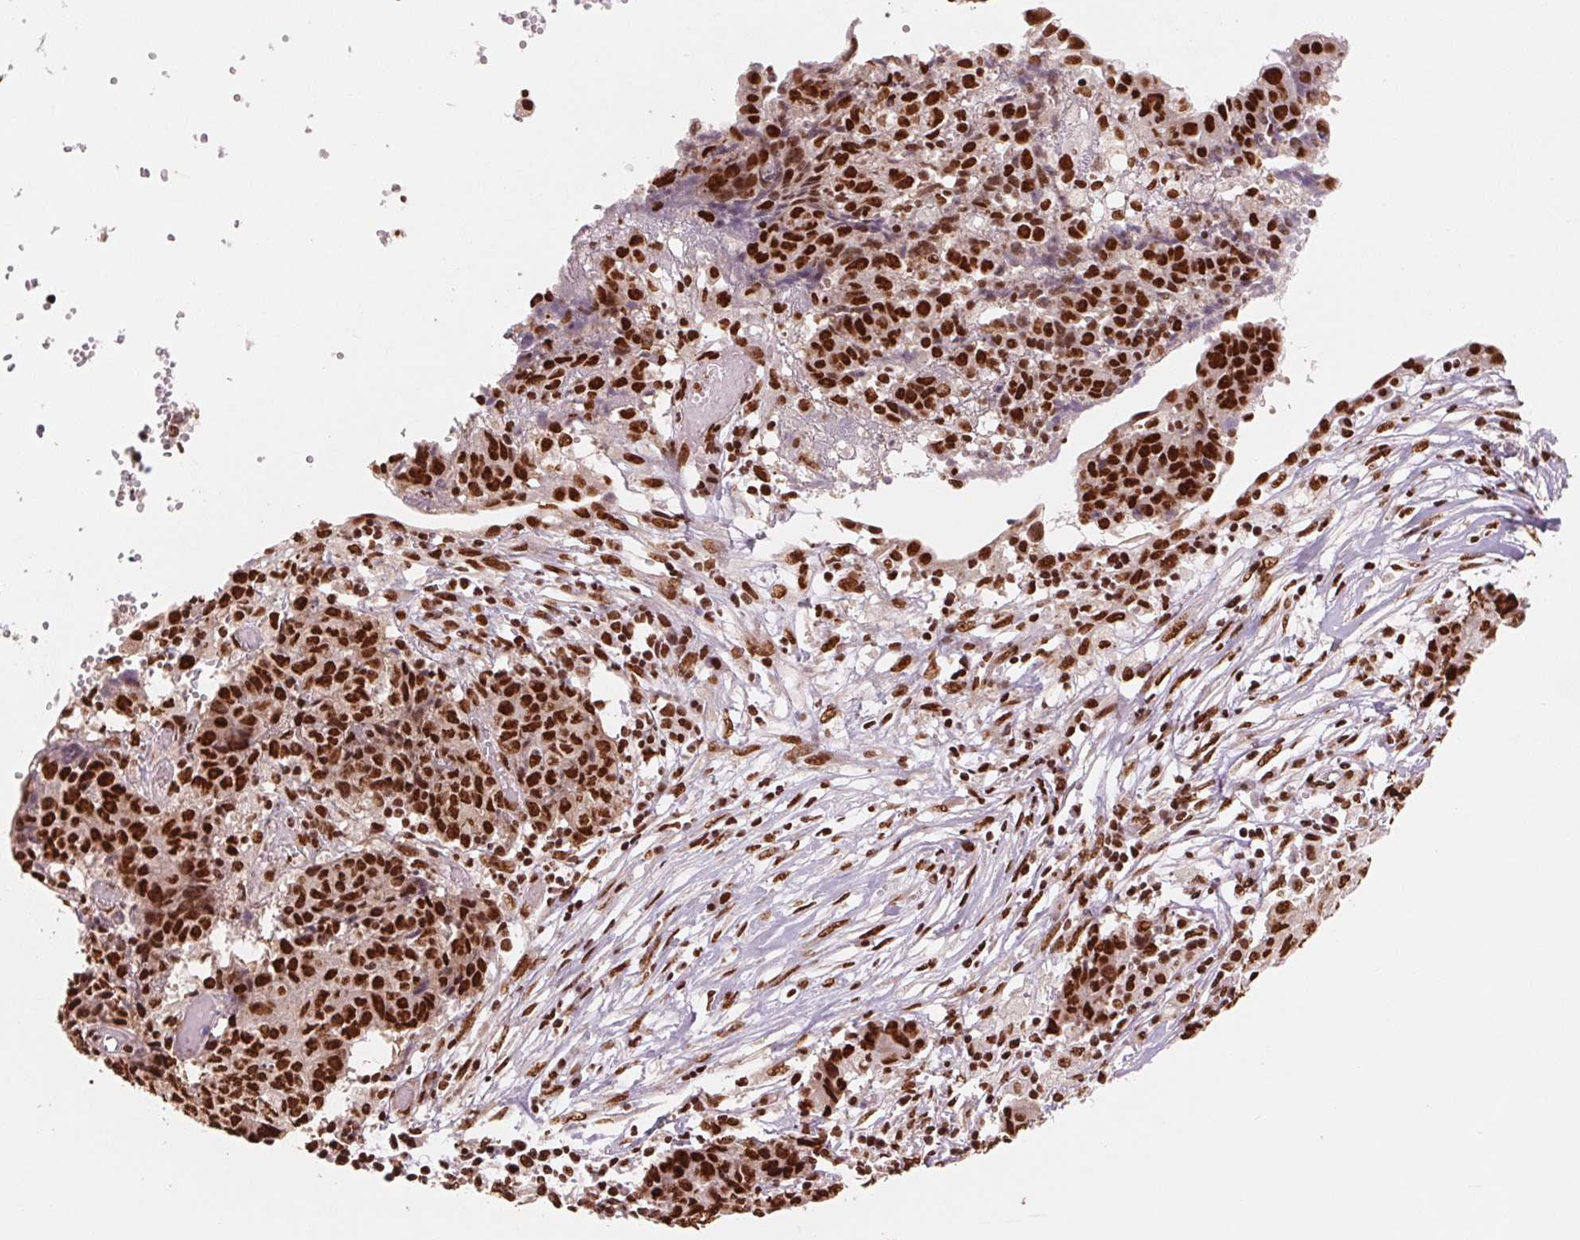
{"staining": {"intensity": "strong", "quantity": ">75%", "location": "nuclear"}, "tissue": "ovarian cancer", "cell_type": "Tumor cells", "image_type": "cancer", "snomed": [{"axis": "morphology", "description": "Carcinoma, endometroid"}, {"axis": "topography", "description": "Ovary"}], "caption": "Immunohistochemistry of human ovarian endometroid carcinoma displays high levels of strong nuclear expression in about >75% of tumor cells.", "gene": "TTLL9", "patient": {"sex": "female", "age": 42}}